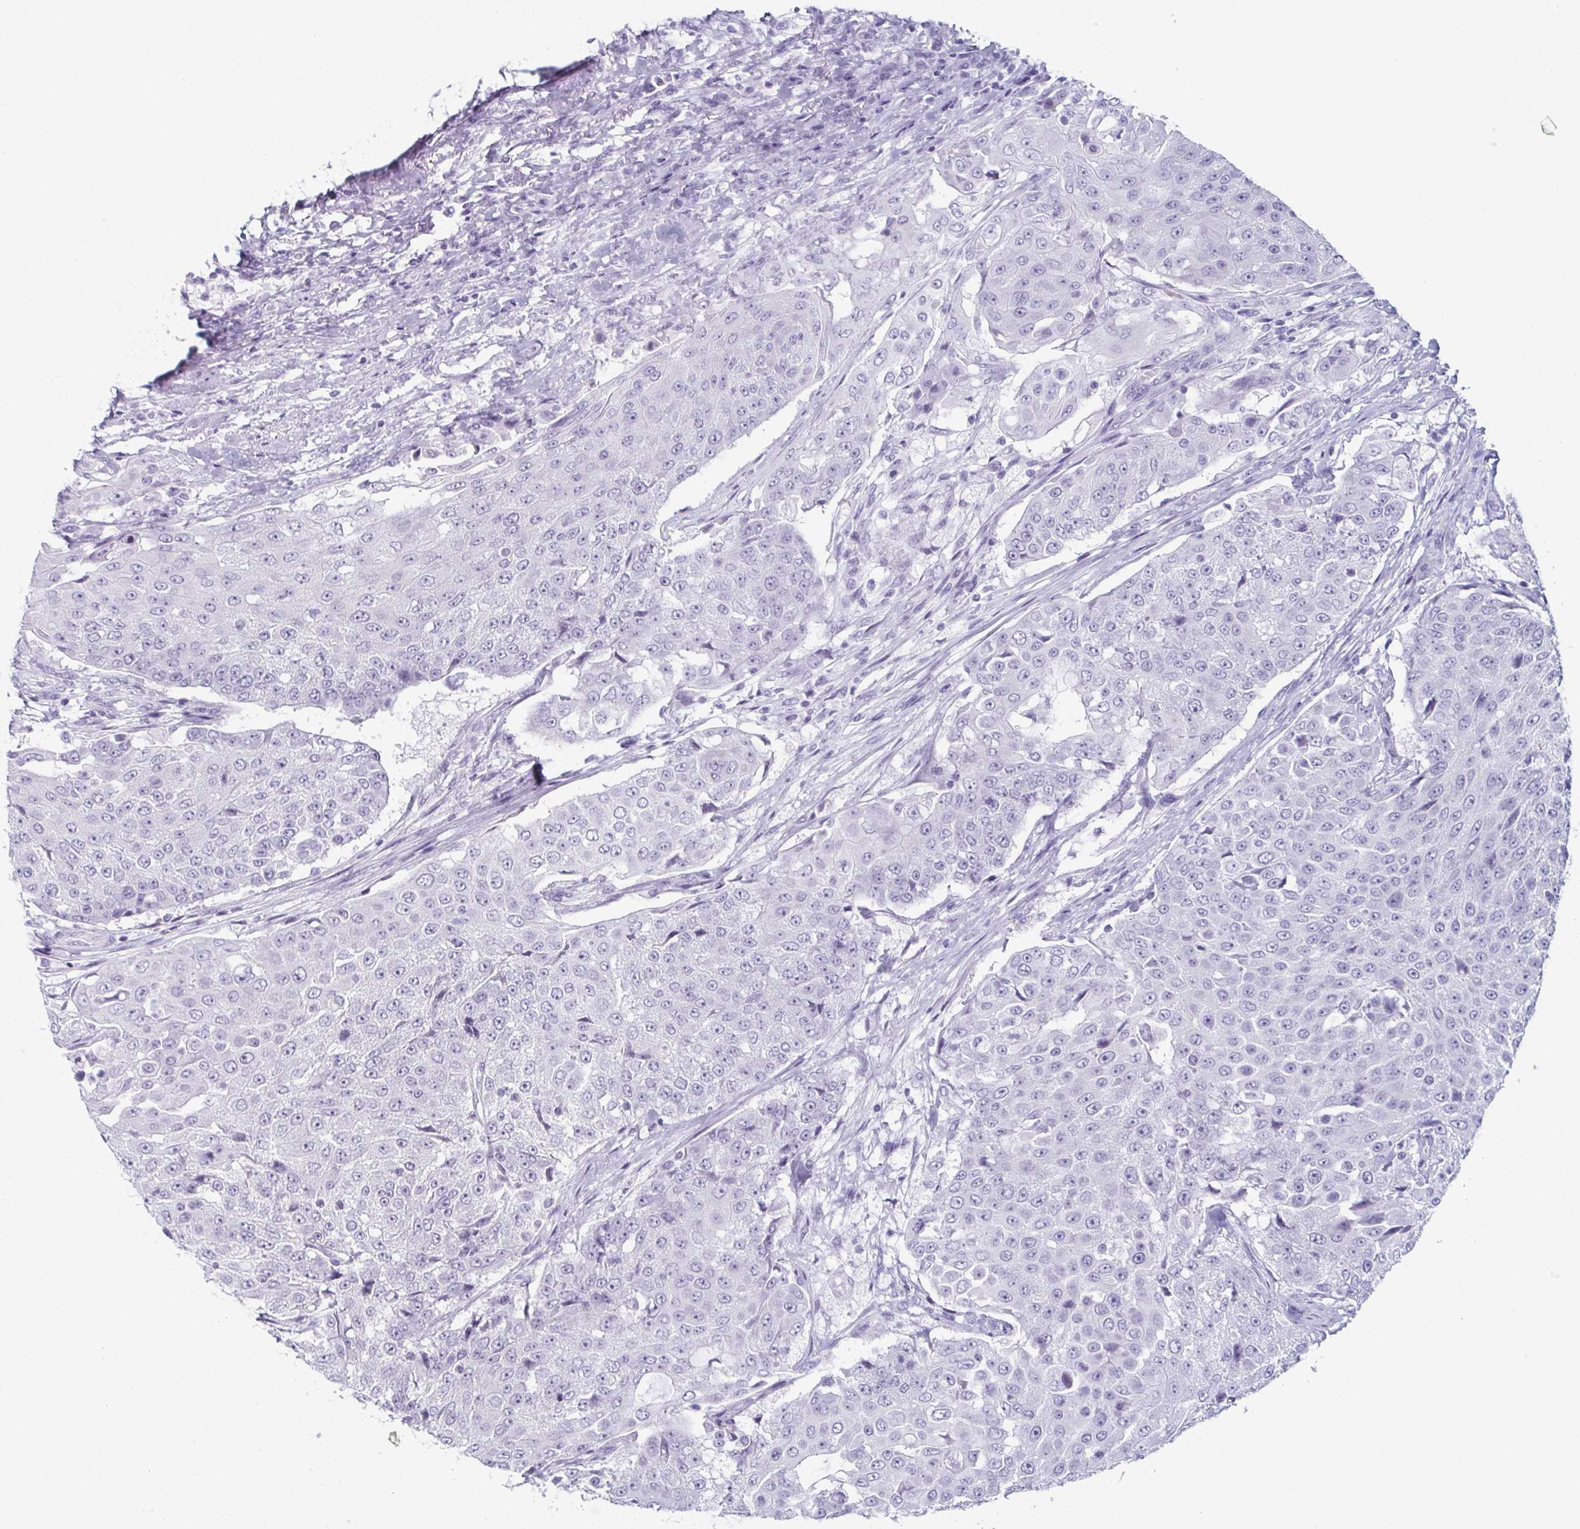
{"staining": {"intensity": "negative", "quantity": "none", "location": "none"}, "tissue": "urothelial cancer", "cell_type": "Tumor cells", "image_type": "cancer", "snomed": [{"axis": "morphology", "description": "Urothelial carcinoma, High grade"}, {"axis": "topography", "description": "Urinary bladder"}], "caption": "Photomicrograph shows no protein expression in tumor cells of urothelial carcinoma (high-grade) tissue. Brightfield microscopy of immunohistochemistry stained with DAB (brown) and hematoxylin (blue), captured at high magnification.", "gene": "ENKUR", "patient": {"sex": "female", "age": 63}}